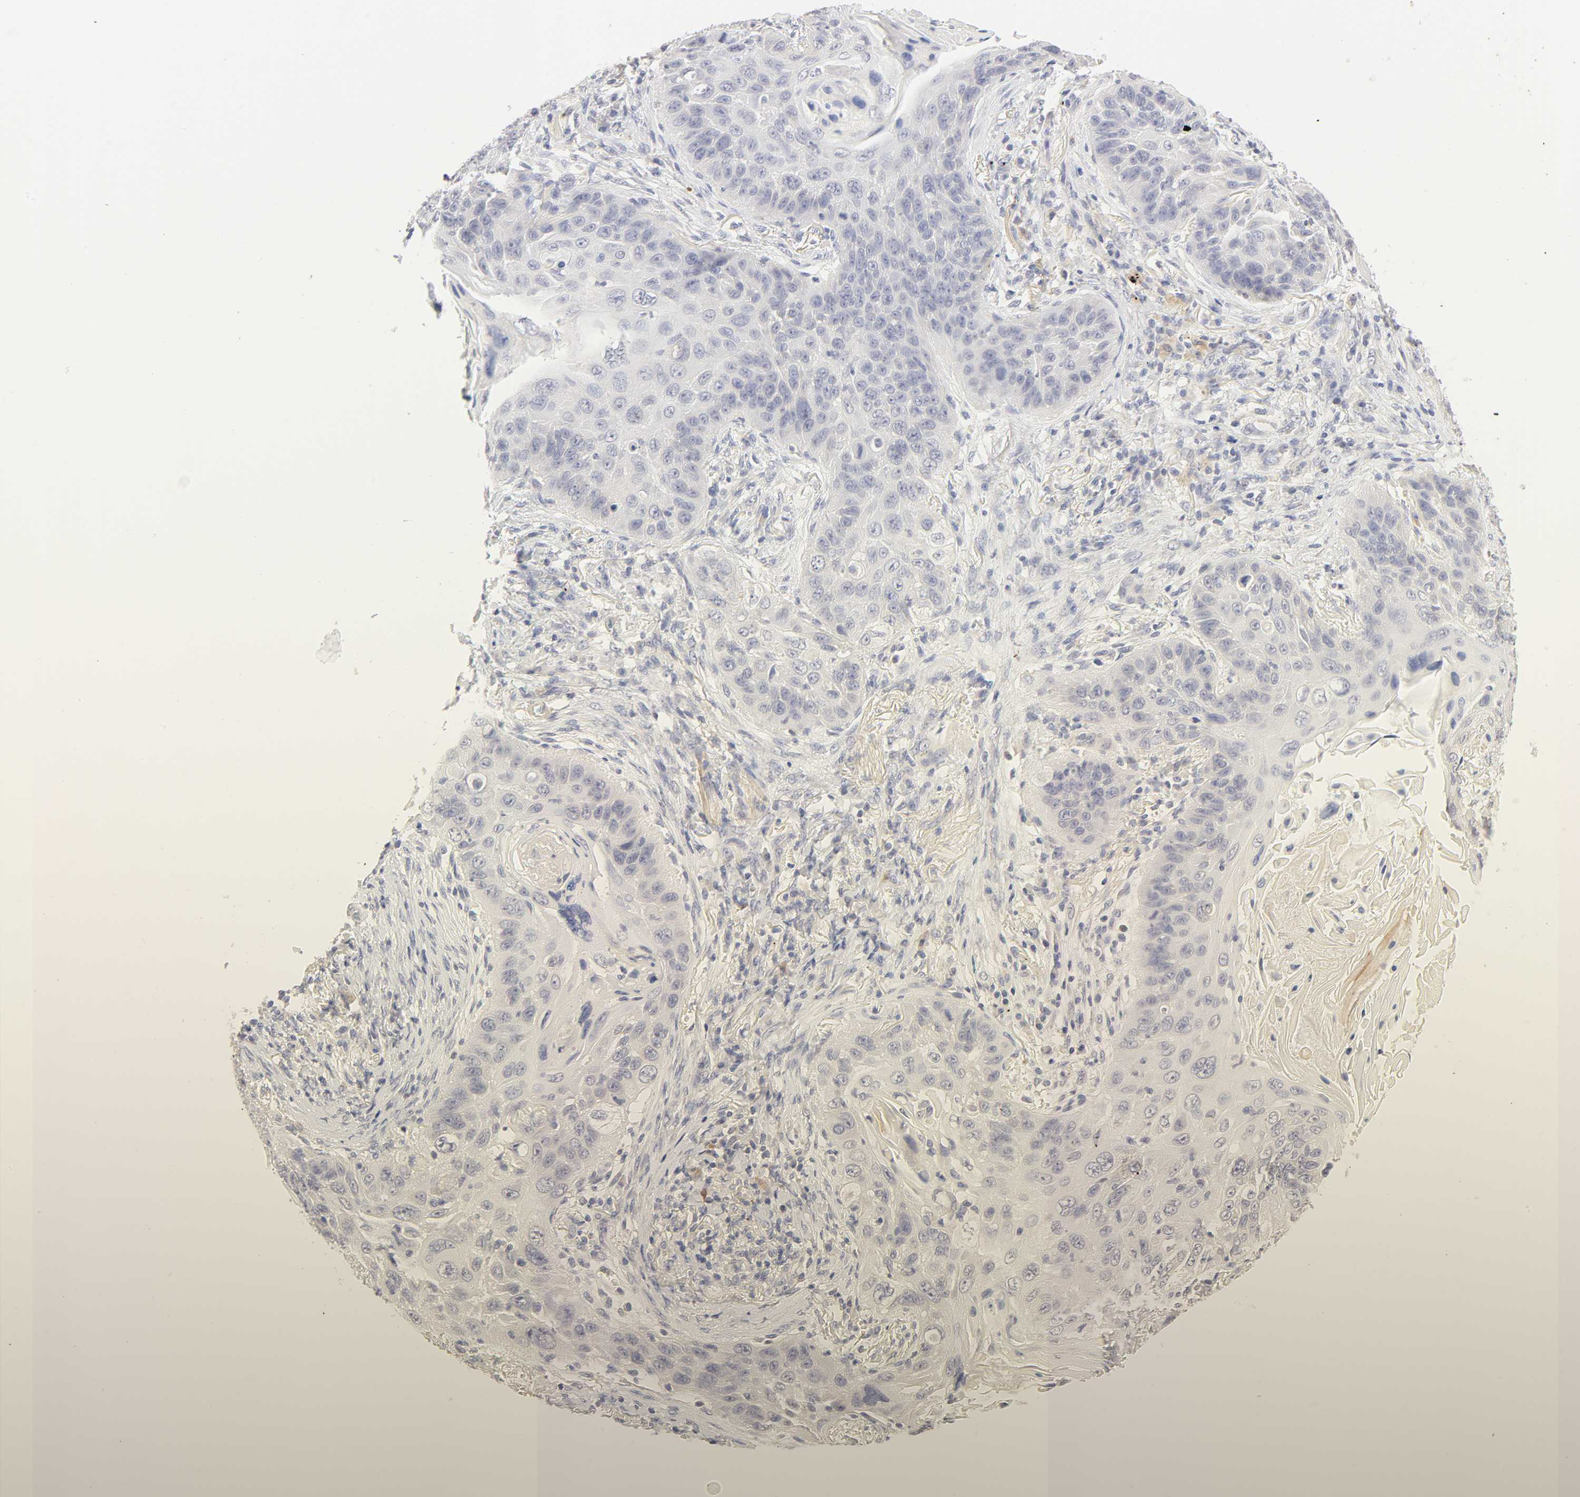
{"staining": {"intensity": "weak", "quantity": "<25%", "location": "cytoplasmic/membranous"}, "tissue": "lung cancer", "cell_type": "Tumor cells", "image_type": "cancer", "snomed": [{"axis": "morphology", "description": "Squamous cell carcinoma, NOS"}, {"axis": "topography", "description": "Lung"}], "caption": "An IHC histopathology image of squamous cell carcinoma (lung) is shown. There is no staining in tumor cells of squamous cell carcinoma (lung). The staining was performed using DAB (3,3'-diaminobenzidine) to visualize the protein expression in brown, while the nuclei were stained in blue with hematoxylin (Magnification: 20x).", "gene": "CYP4B1", "patient": {"sex": "female", "age": 67}}